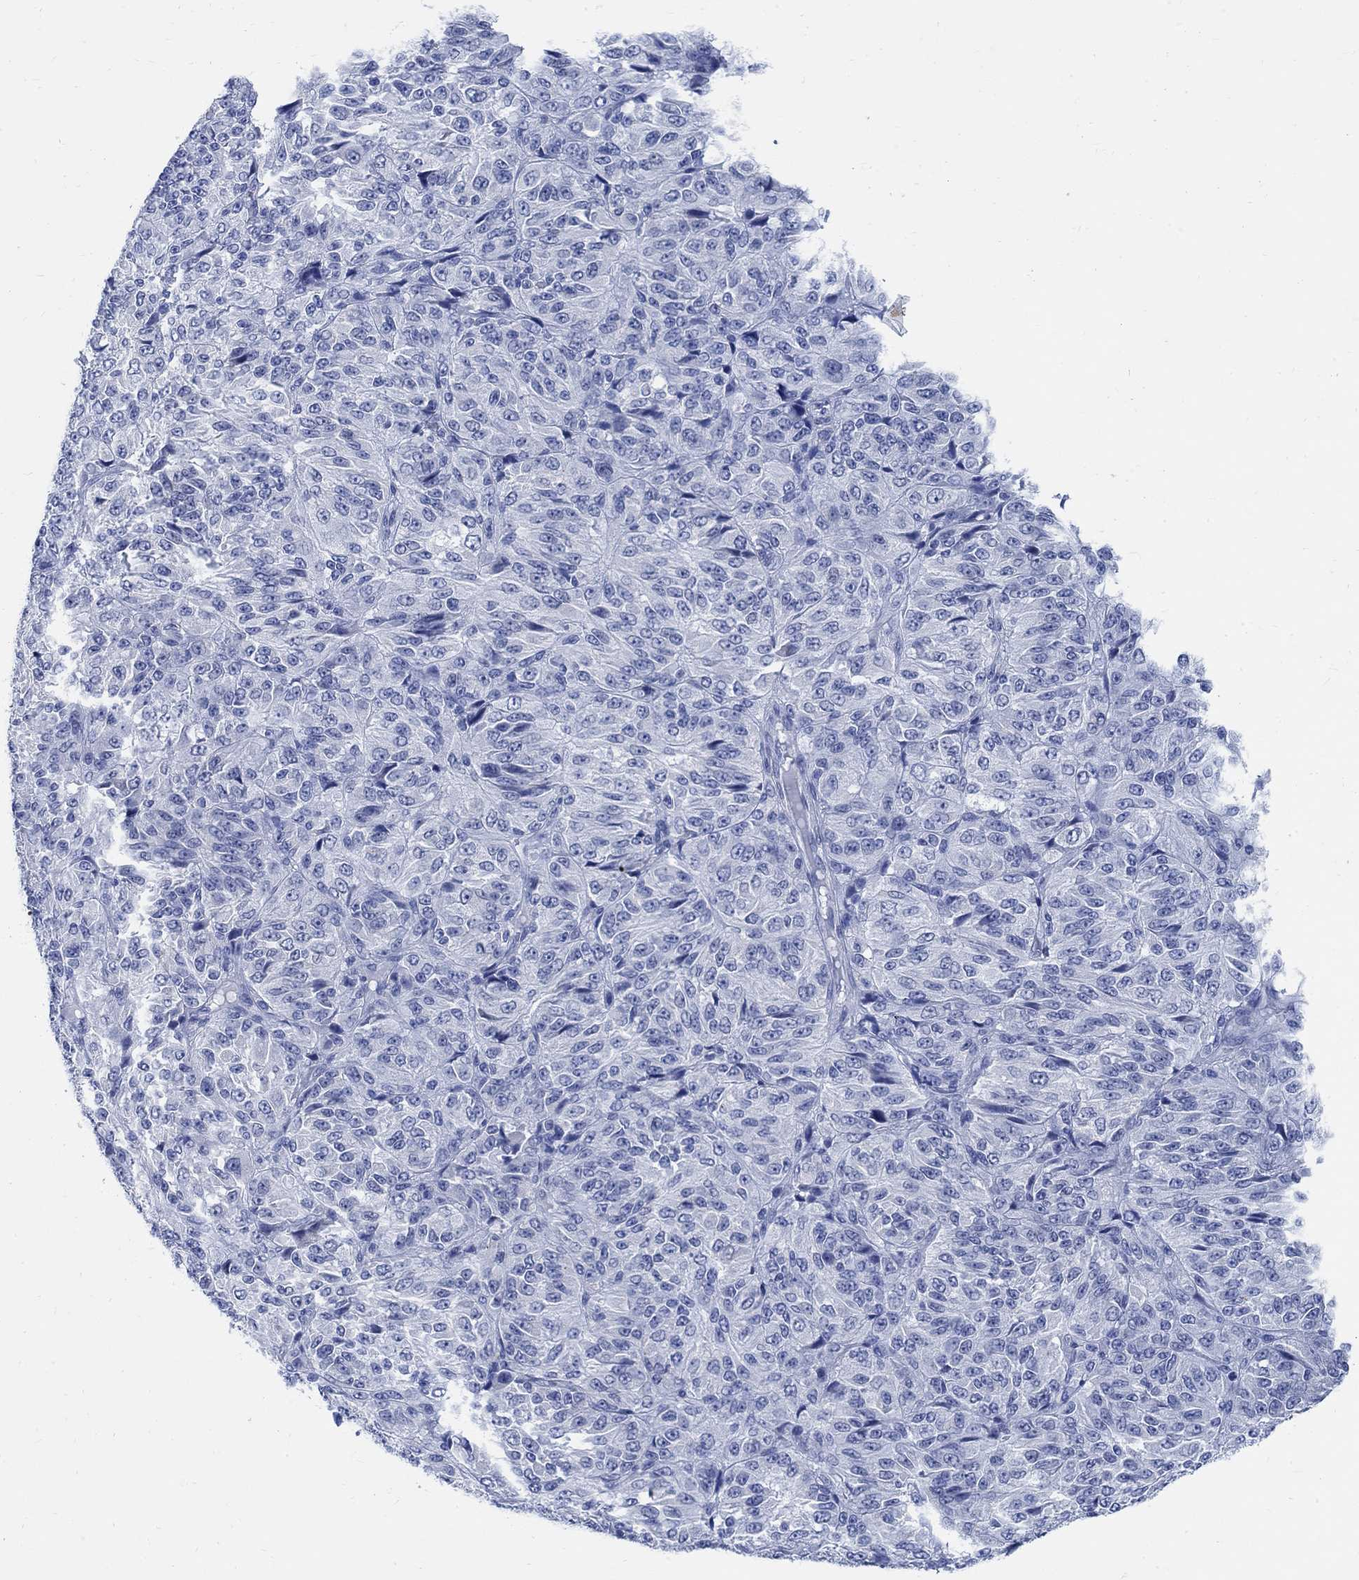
{"staining": {"intensity": "negative", "quantity": "none", "location": "none"}, "tissue": "melanoma", "cell_type": "Tumor cells", "image_type": "cancer", "snomed": [{"axis": "morphology", "description": "Malignant melanoma, Metastatic site"}, {"axis": "topography", "description": "Brain"}], "caption": "This is an immunohistochemistry image of malignant melanoma (metastatic site). There is no staining in tumor cells.", "gene": "CAMK2N1", "patient": {"sex": "female", "age": 56}}